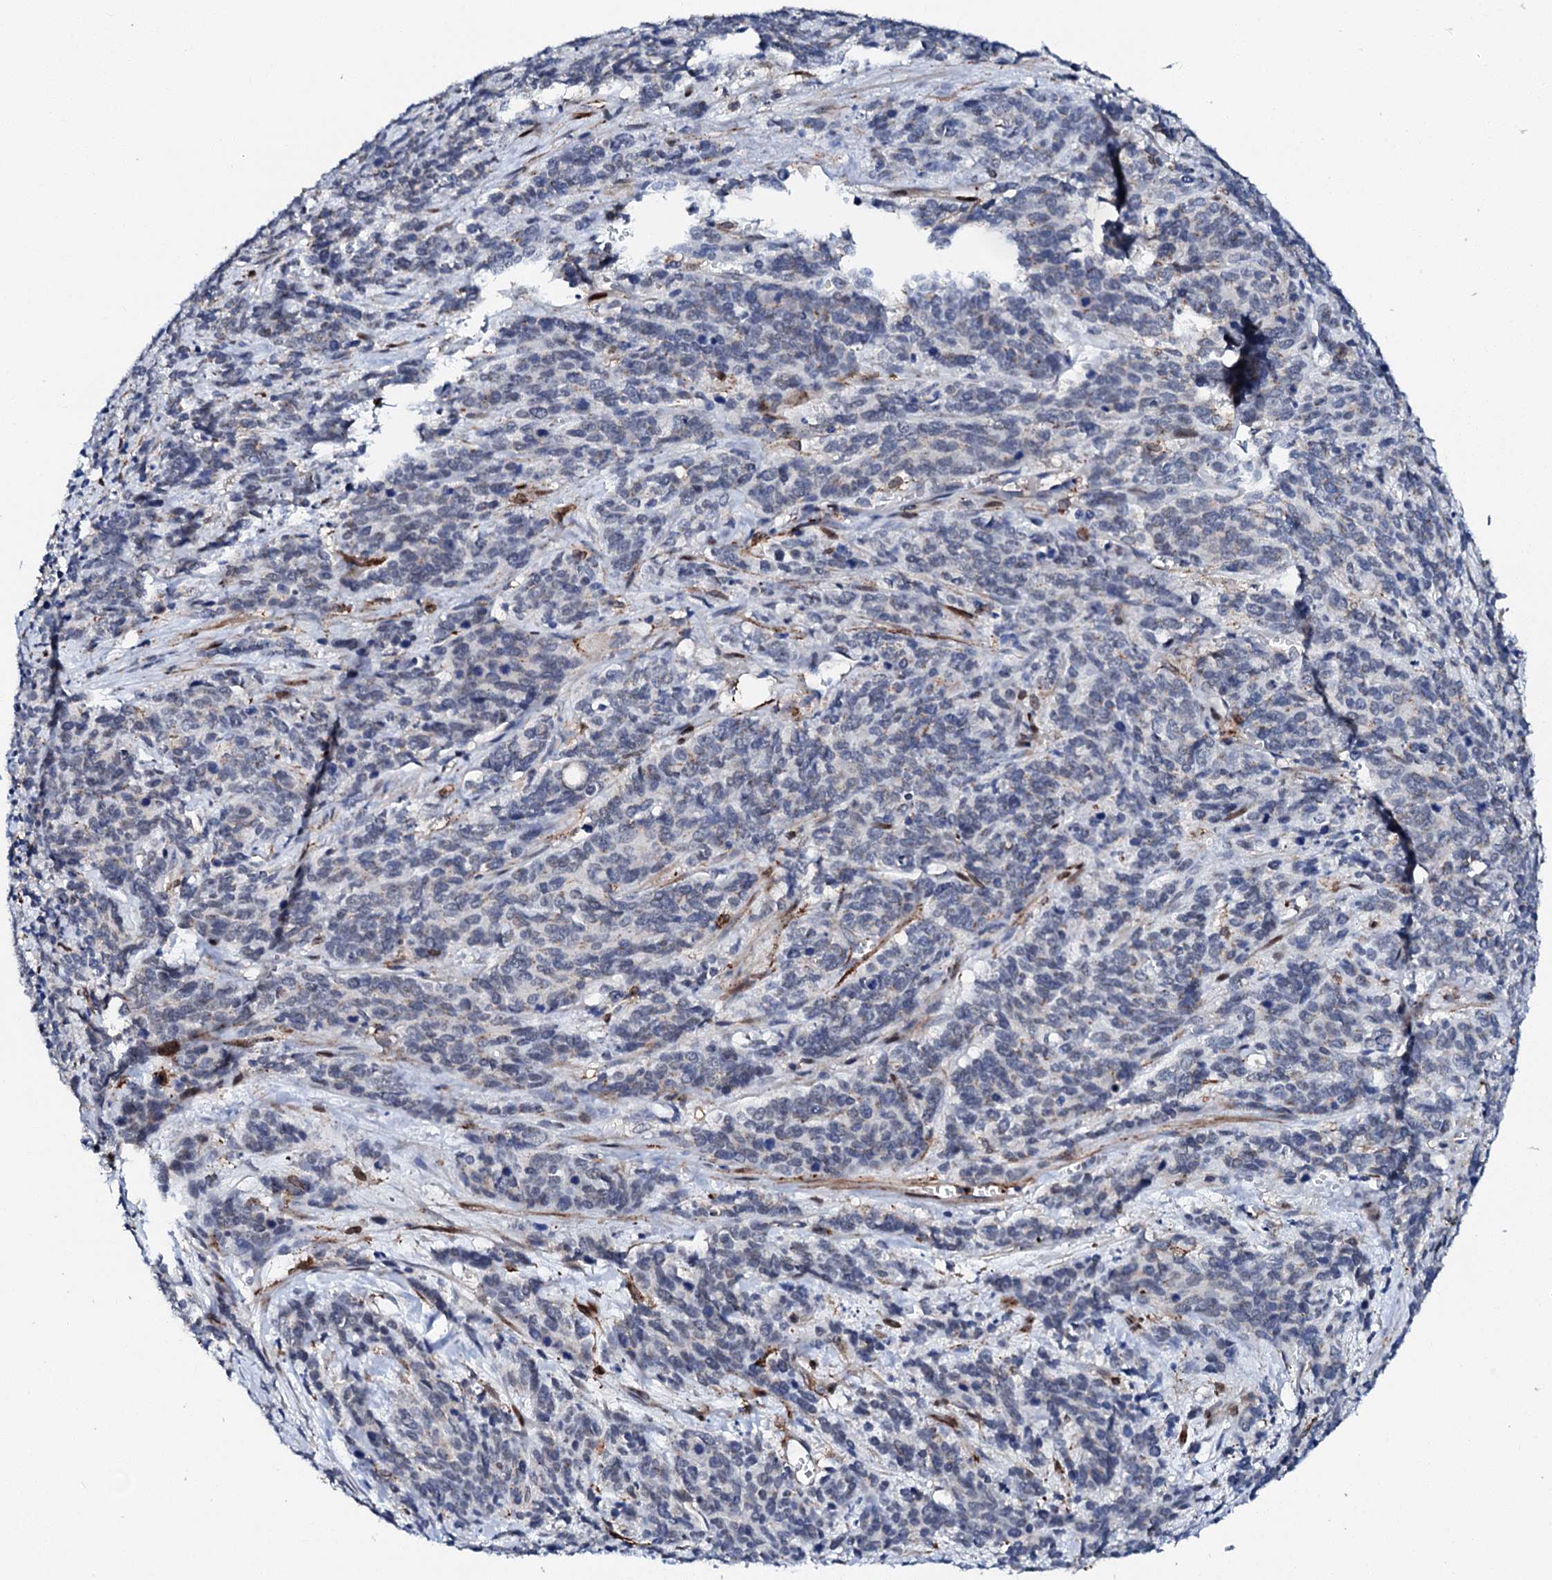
{"staining": {"intensity": "negative", "quantity": "none", "location": "none"}, "tissue": "cervical cancer", "cell_type": "Tumor cells", "image_type": "cancer", "snomed": [{"axis": "morphology", "description": "Squamous cell carcinoma, NOS"}, {"axis": "topography", "description": "Cervix"}], "caption": "Immunohistochemical staining of human cervical cancer (squamous cell carcinoma) exhibits no significant staining in tumor cells.", "gene": "MED13L", "patient": {"sex": "female", "age": 60}}